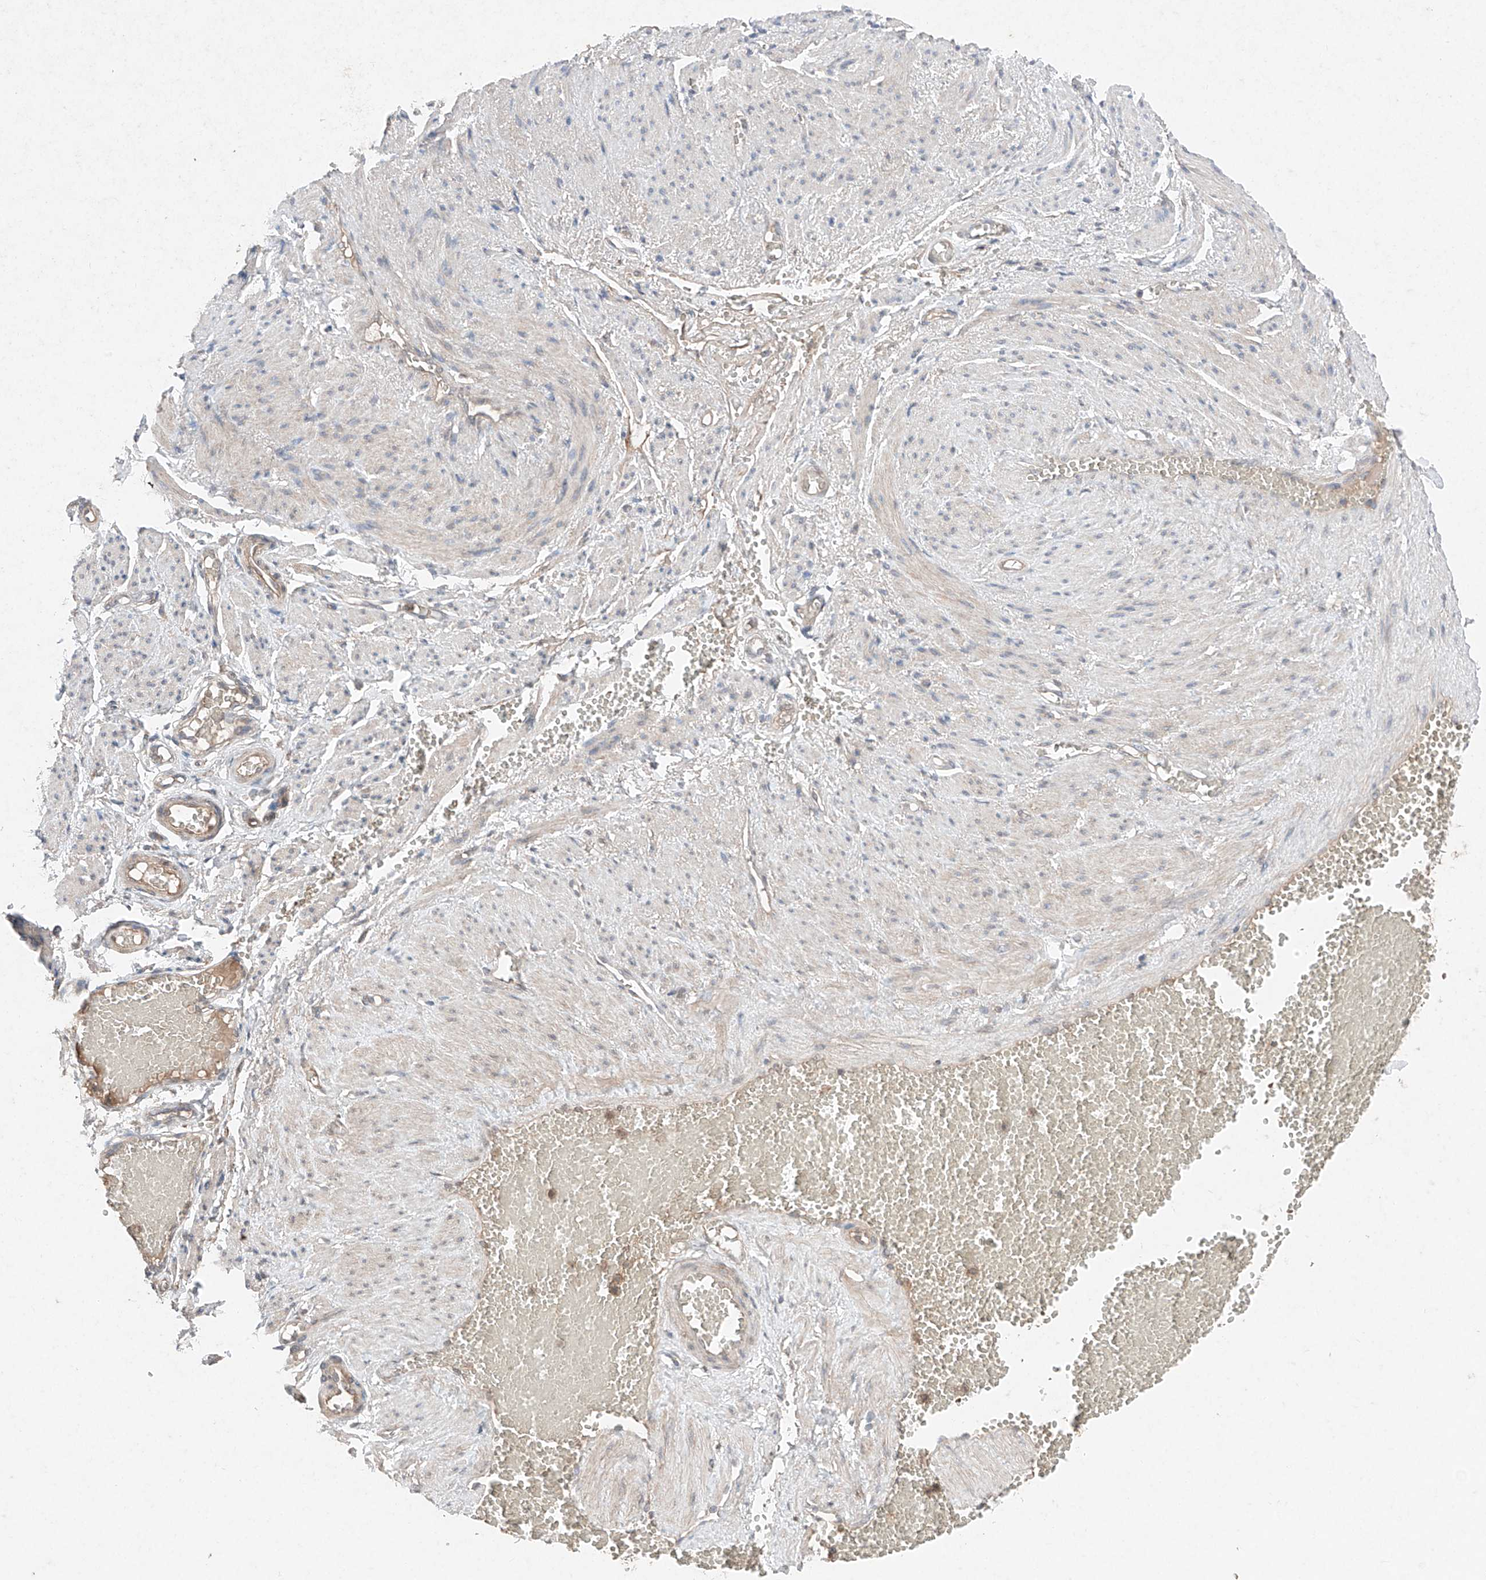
{"staining": {"intensity": "negative", "quantity": "none", "location": "none"}, "tissue": "soft tissue", "cell_type": "Chondrocytes", "image_type": "normal", "snomed": [{"axis": "morphology", "description": "Normal tissue, NOS"}, {"axis": "topography", "description": "Smooth muscle"}, {"axis": "topography", "description": "Peripheral nerve tissue"}], "caption": "Protein analysis of normal soft tissue demonstrates no significant positivity in chondrocytes.", "gene": "TBX4", "patient": {"sex": "female", "age": 39}}